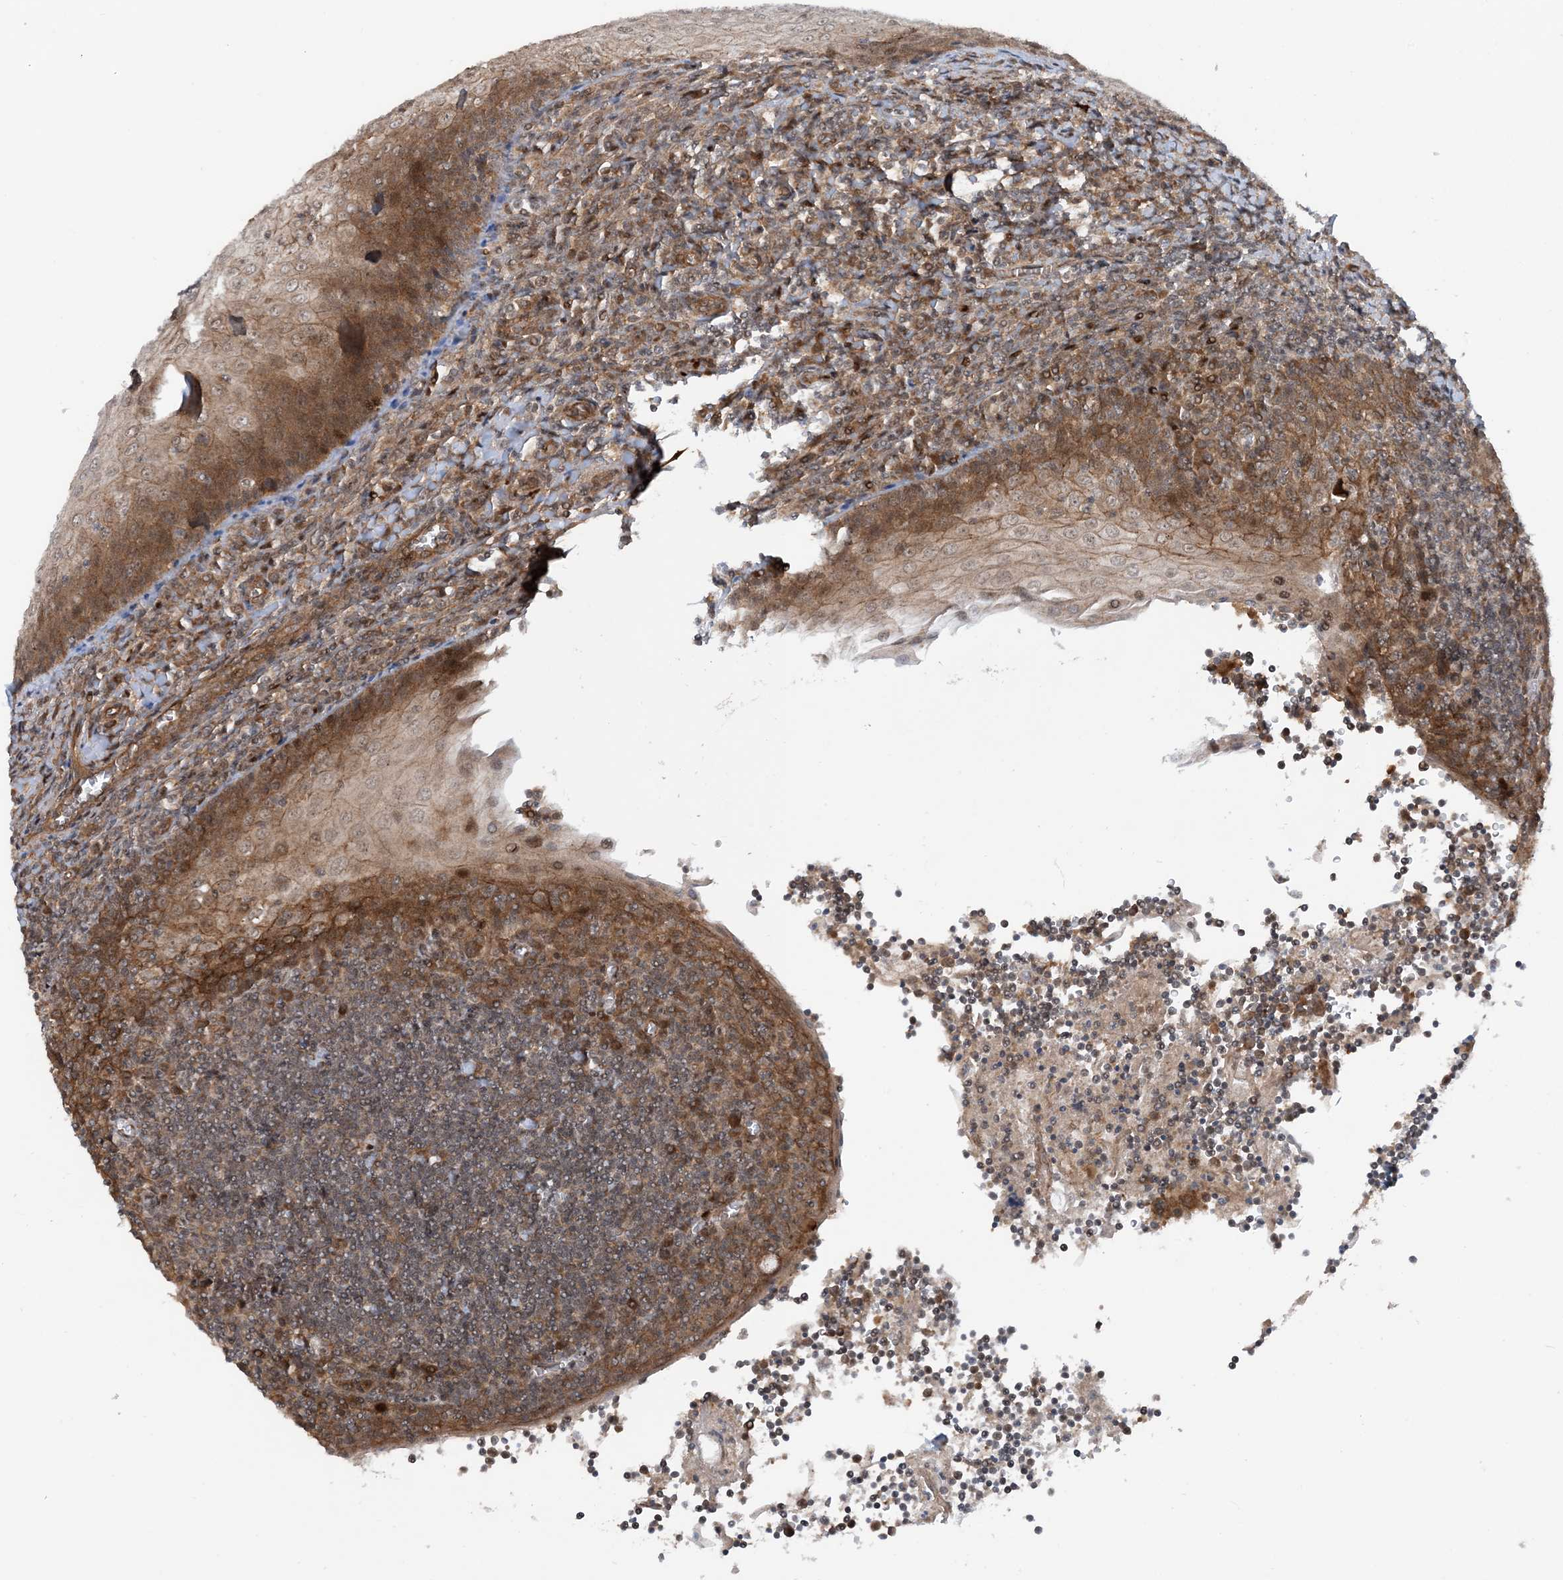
{"staining": {"intensity": "moderate", "quantity": "25%-75%", "location": "cytoplasmic/membranous"}, "tissue": "tonsil", "cell_type": "Germinal center cells", "image_type": "normal", "snomed": [{"axis": "morphology", "description": "Normal tissue, NOS"}, {"axis": "topography", "description": "Tonsil"}], "caption": "An image showing moderate cytoplasmic/membranous positivity in about 25%-75% of germinal center cells in normal tonsil, as visualized by brown immunohistochemical staining.", "gene": "HEMK1", "patient": {"sex": "male", "age": 27}}